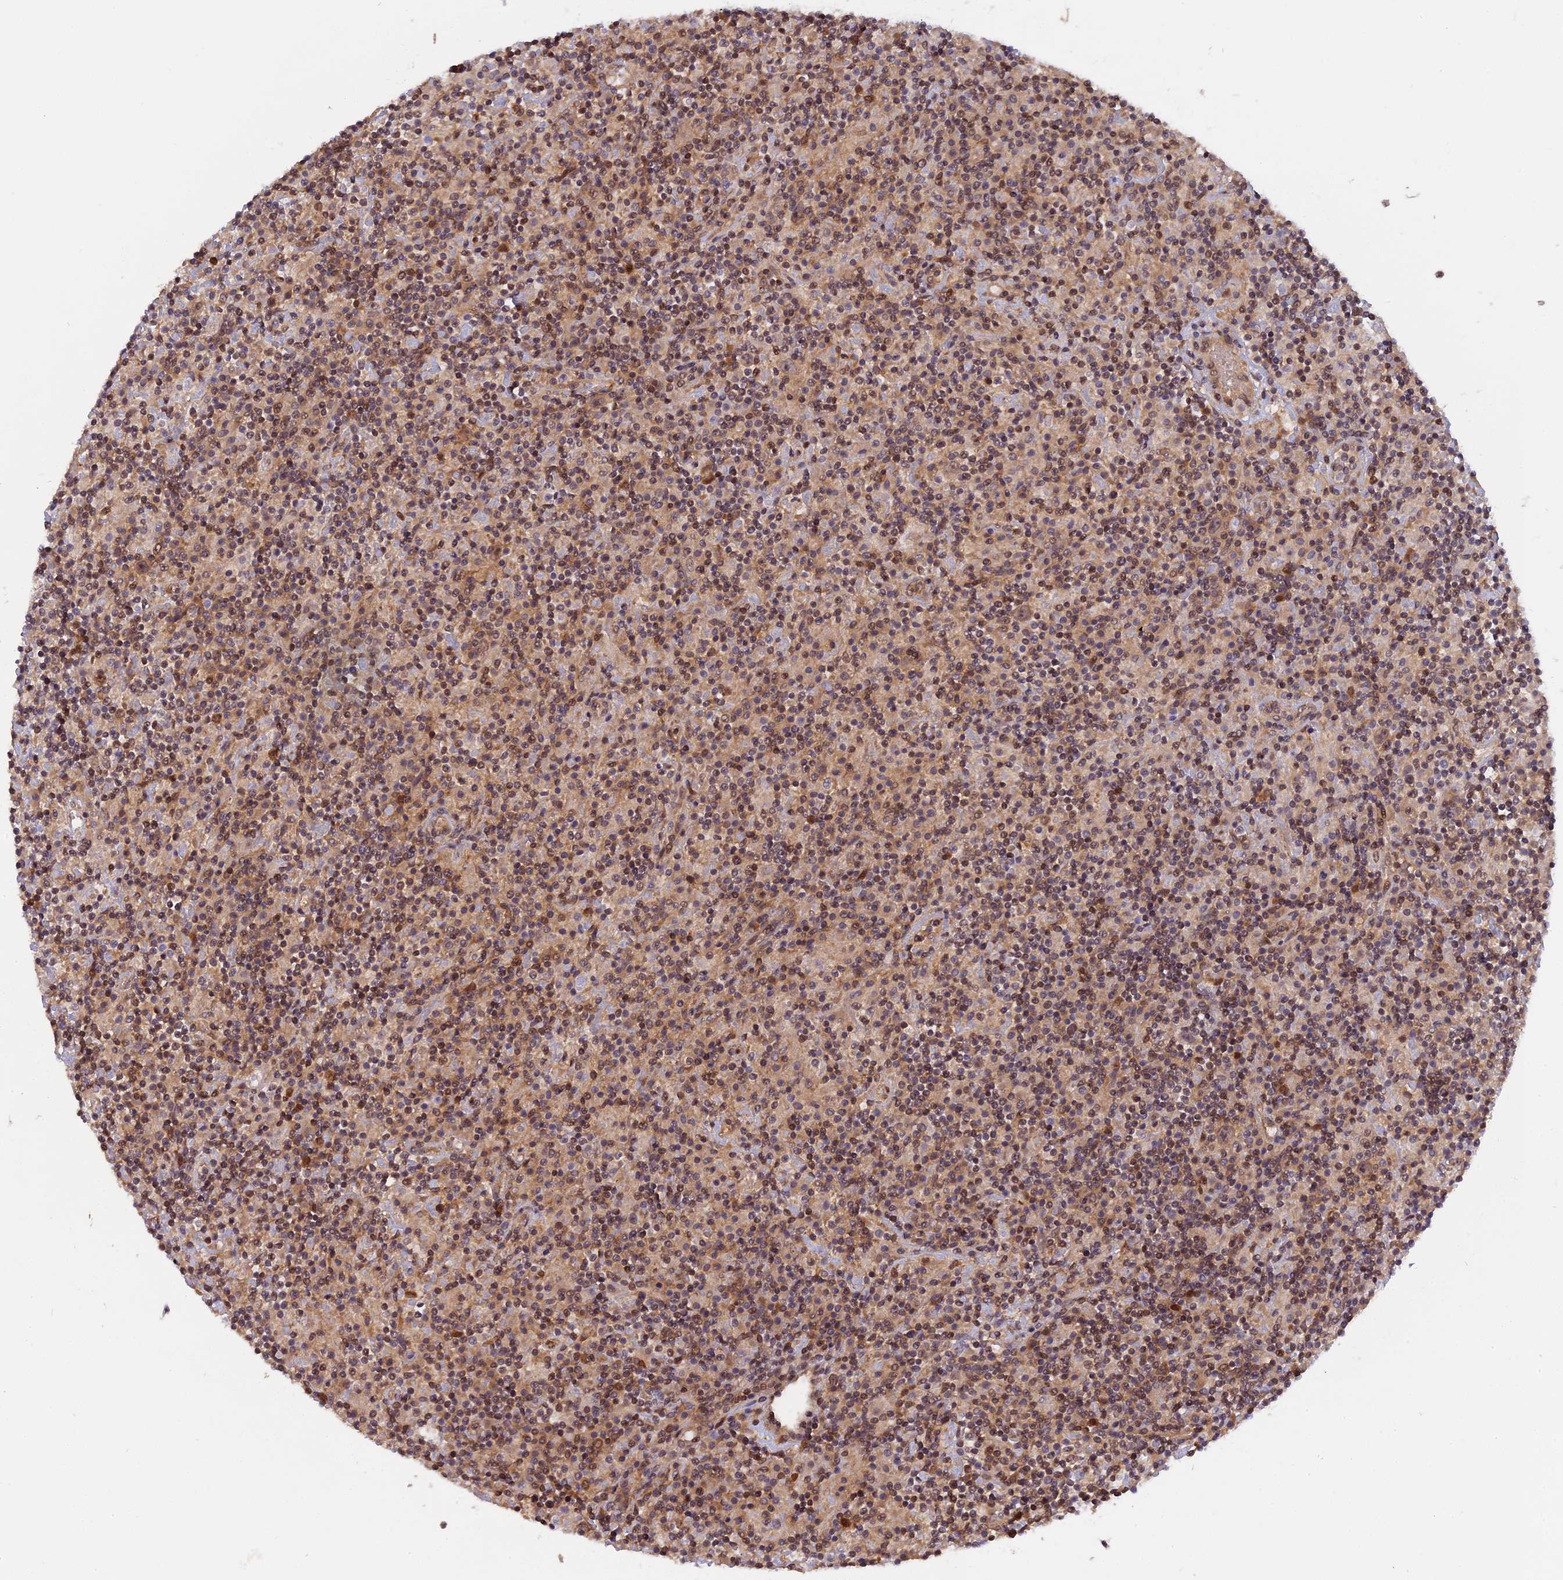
{"staining": {"intensity": "negative", "quantity": "none", "location": "none"}, "tissue": "lymphoma", "cell_type": "Tumor cells", "image_type": "cancer", "snomed": [{"axis": "morphology", "description": "Hodgkin's disease, NOS"}, {"axis": "topography", "description": "Lymph node"}], "caption": "High magnification brightfield microscopy of Hodgkin's disease stained with DAB (3,3'-diaminobenzidine) (brown) and counterstained with hematoxylin (blue): tumor cells show no significant staining.", "gene": "ZNF428", "patient": {"sex": "male", "age": 70}}